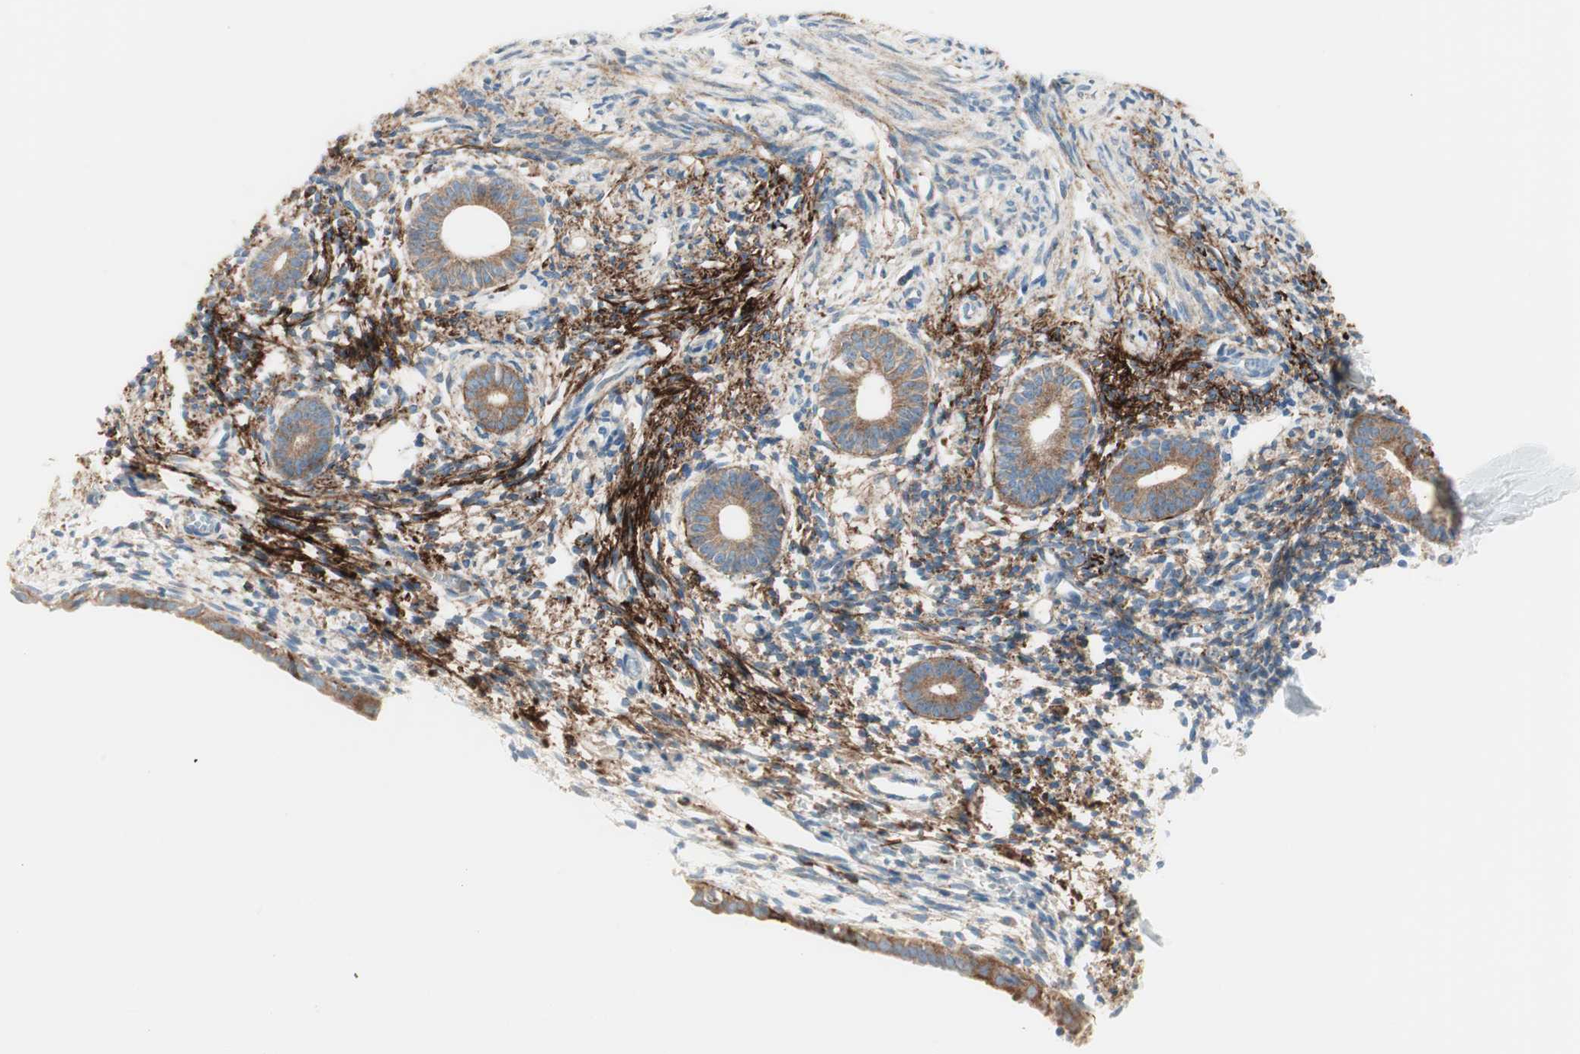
{"staining": {"intensity": "strong", "quantity": "<25%", "location": "cytoplasmic/membranous"}, "tissue": "endometrium", "cell_type": "Cells in endometrial stroma", "image_type": "normal", "snomed": [{"axis": "morphology", "description": "Normal tissue, NOS"}, {"axis": "topography", "description": "Endometrium"}], "caption": "This photomicrograph demonstrates immunohistochemistry (IHC) staining of unremarkable human endometrium, with medium strong cytoplasmic/membranous staining in approximately <25% of cells in endometrial stroma.", "gene": "ATP6V1G1", "patient": {"sex": "female", "age": 71}}